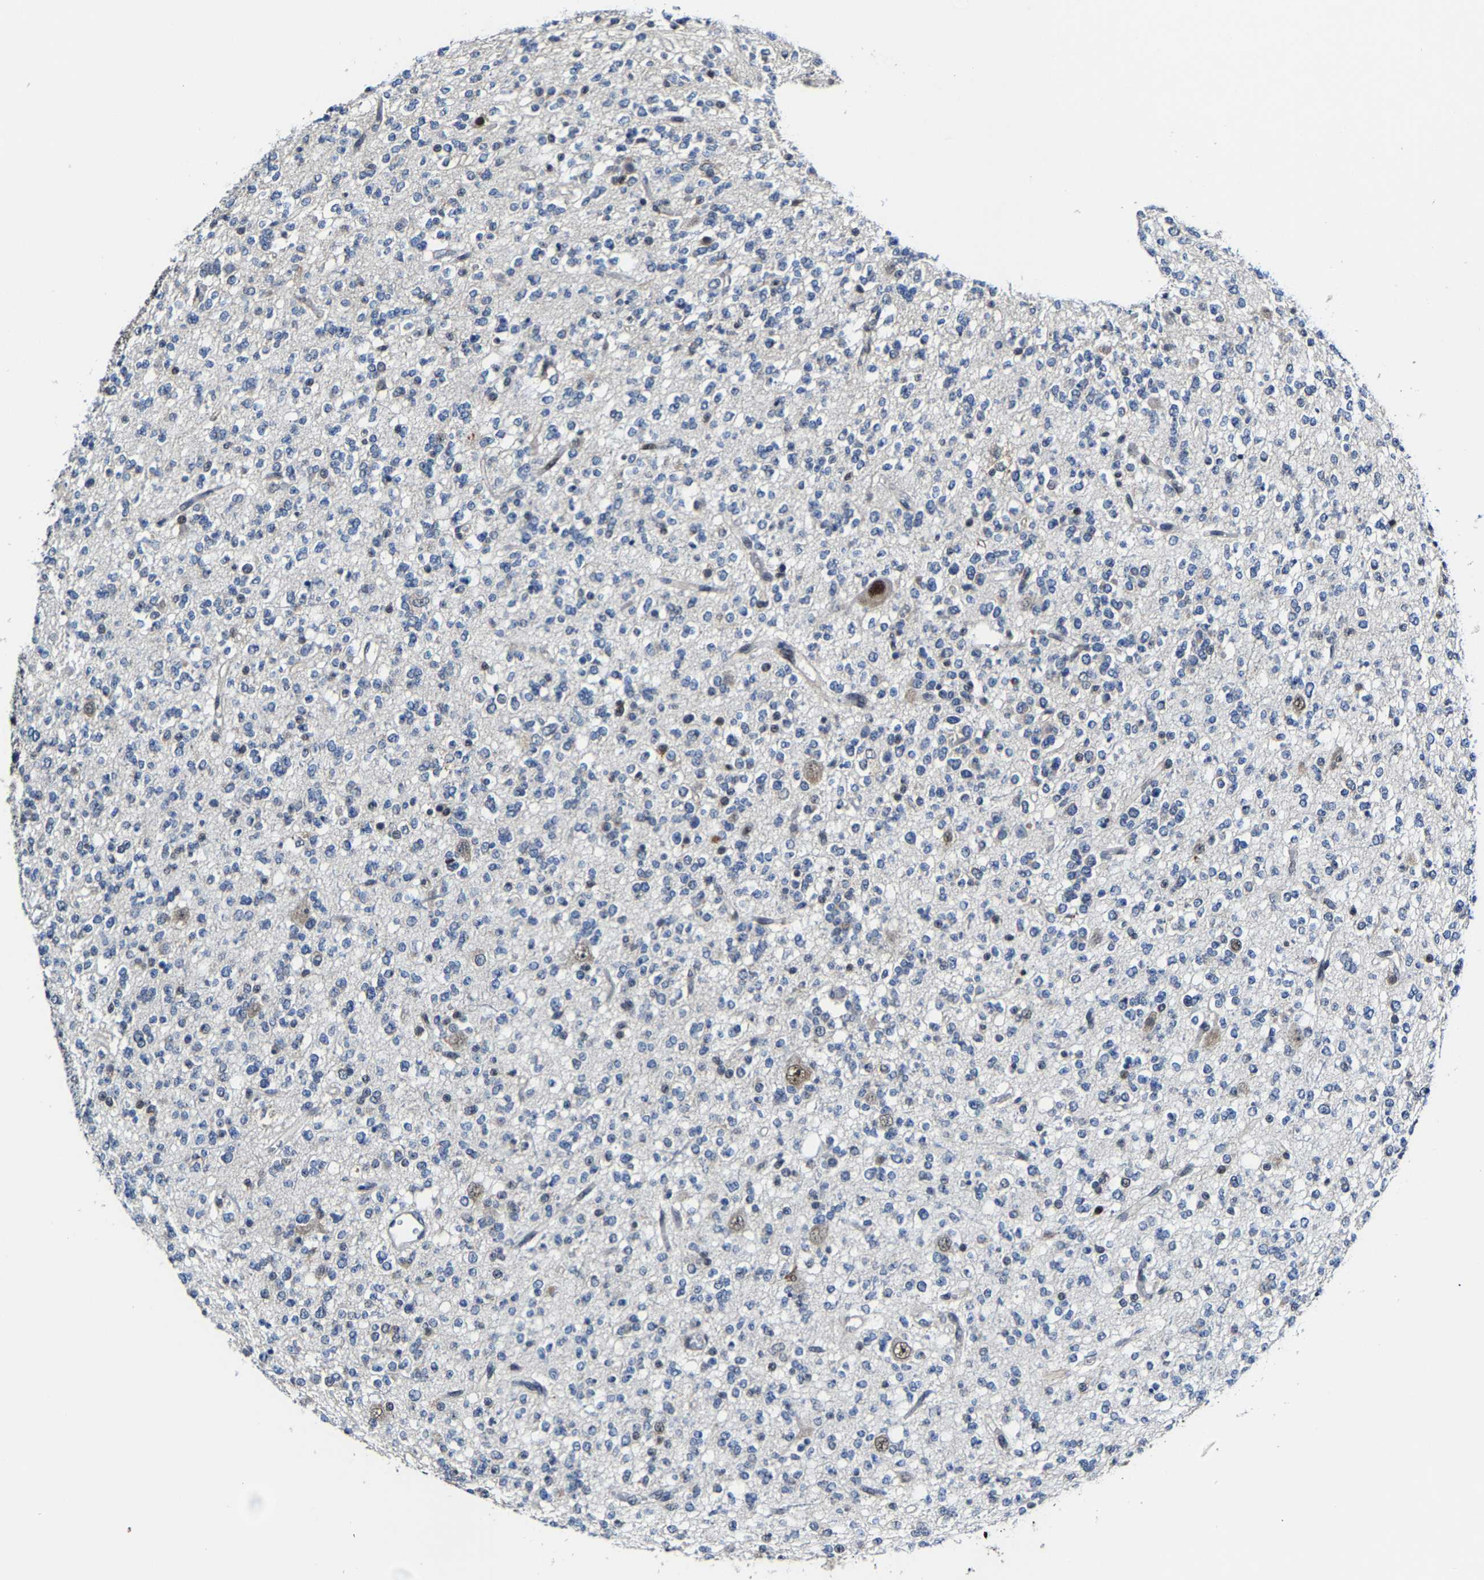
{"staining": {"intensity": "negative", "quantity": "none", "location": "none"}, "tissue": "glioma", "cell_type": "Tumor cells", "image_type": "cancer", "snomed": [{"axis": "morphology", "description": "Glioma, malignant, Low grade"}, {"axis": "topography", "description": "Brain"}], "caption": "Tumor cells show no significant staining in low-grade glioma (malignant).", "gene": "METTL1", "patient": {"sex": "male", "age": 38}}